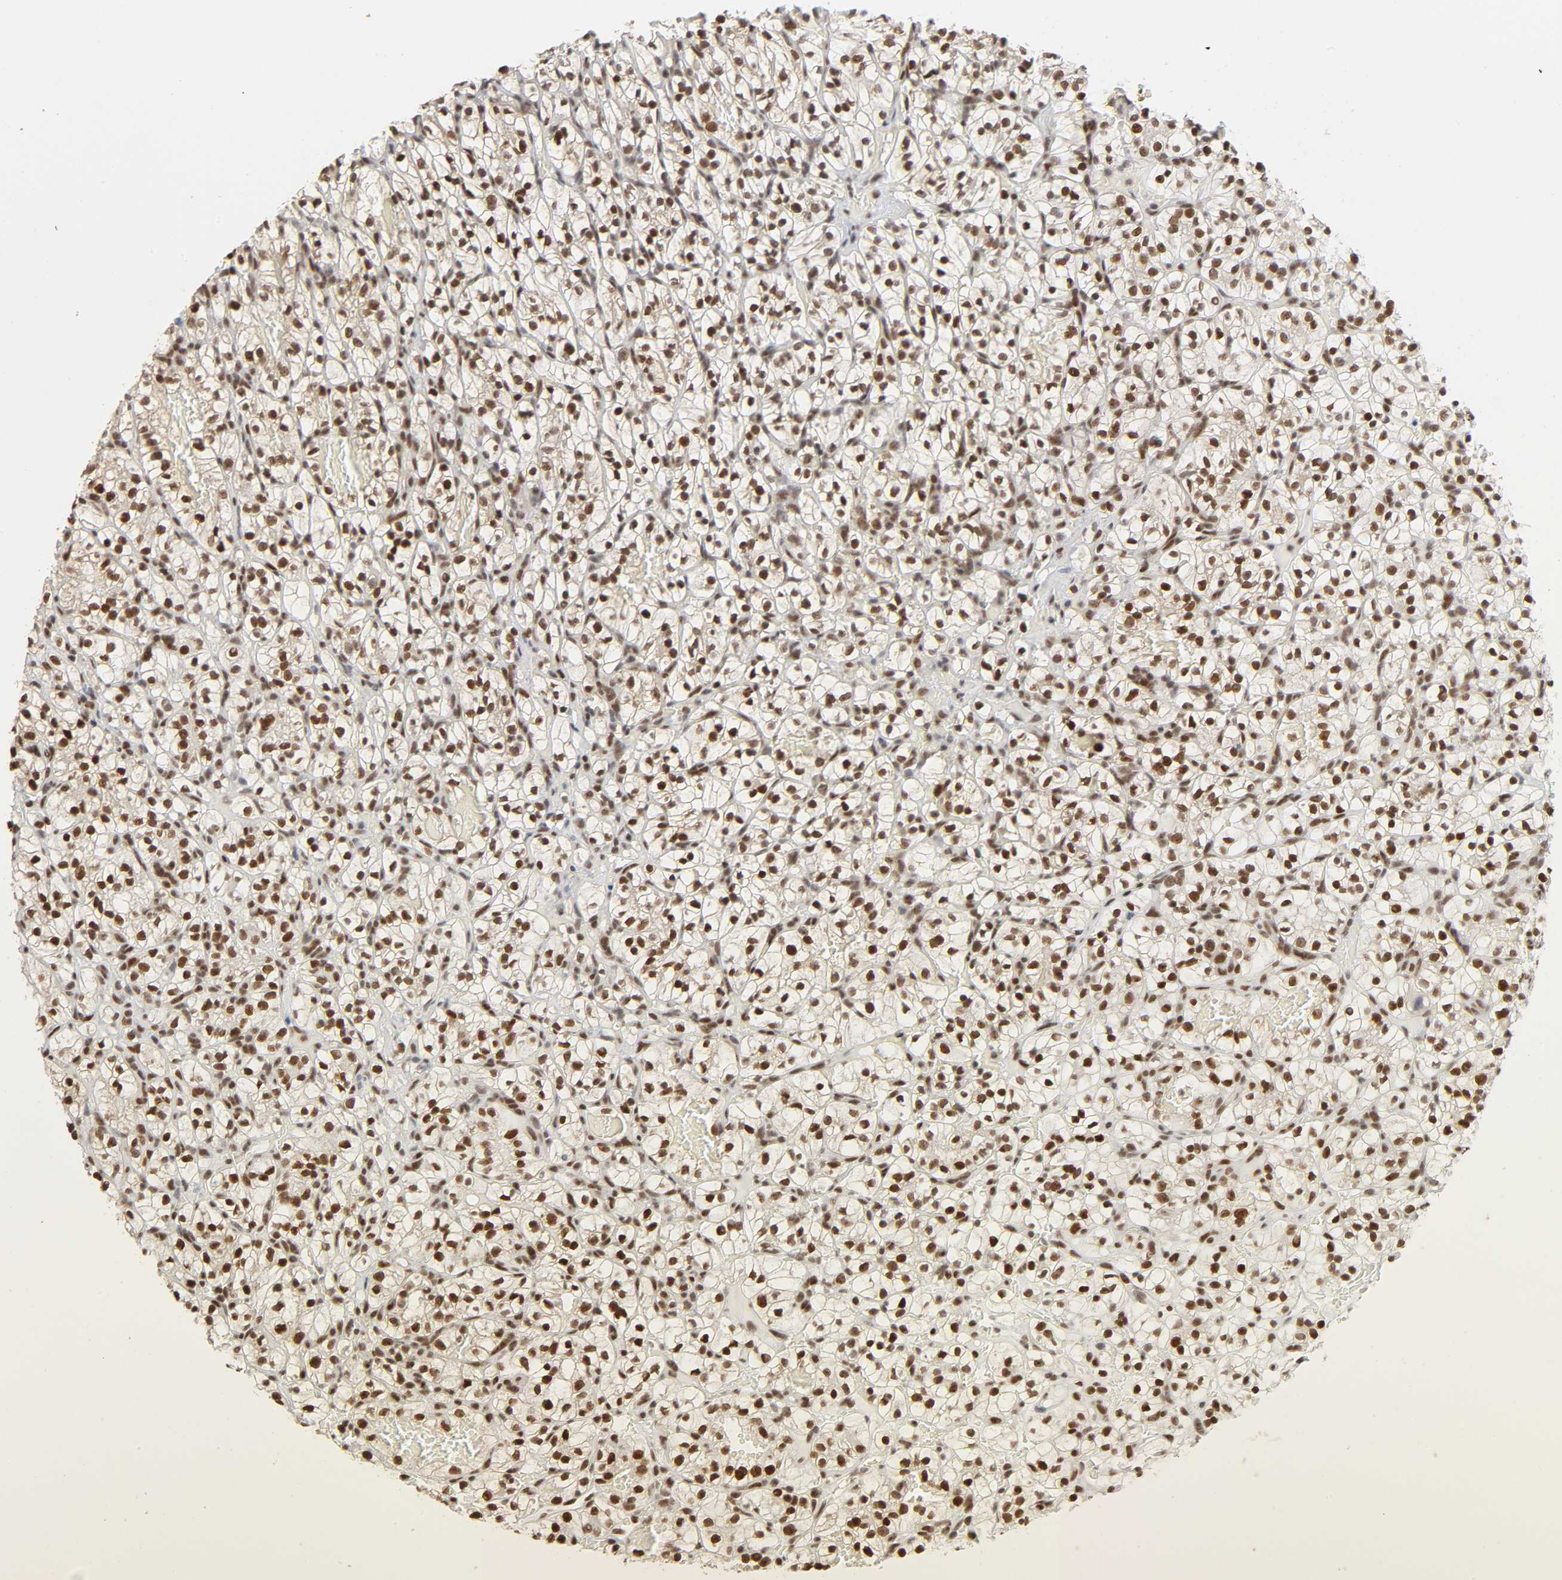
{"staining": {"intensity": "strong", "quantity": ">75%", "location": "nuclear"}, "tissue": "renal cancer", "cell_type": "Tumor cells", "image_type": "cancer", "snomed": [{"axis": "morphology", "description": "Adenocarcinoma, NOS"}, {"axis": "topography", "description": "Kidney"}], "caption": "Human adenocarcinoma (renal) stained for a protein (brown) displays strong nuclear positive staining in approximately >75% of tumor cells.", "gene": "SUMO1", "patient": {"sex": "female", "age": 57}}